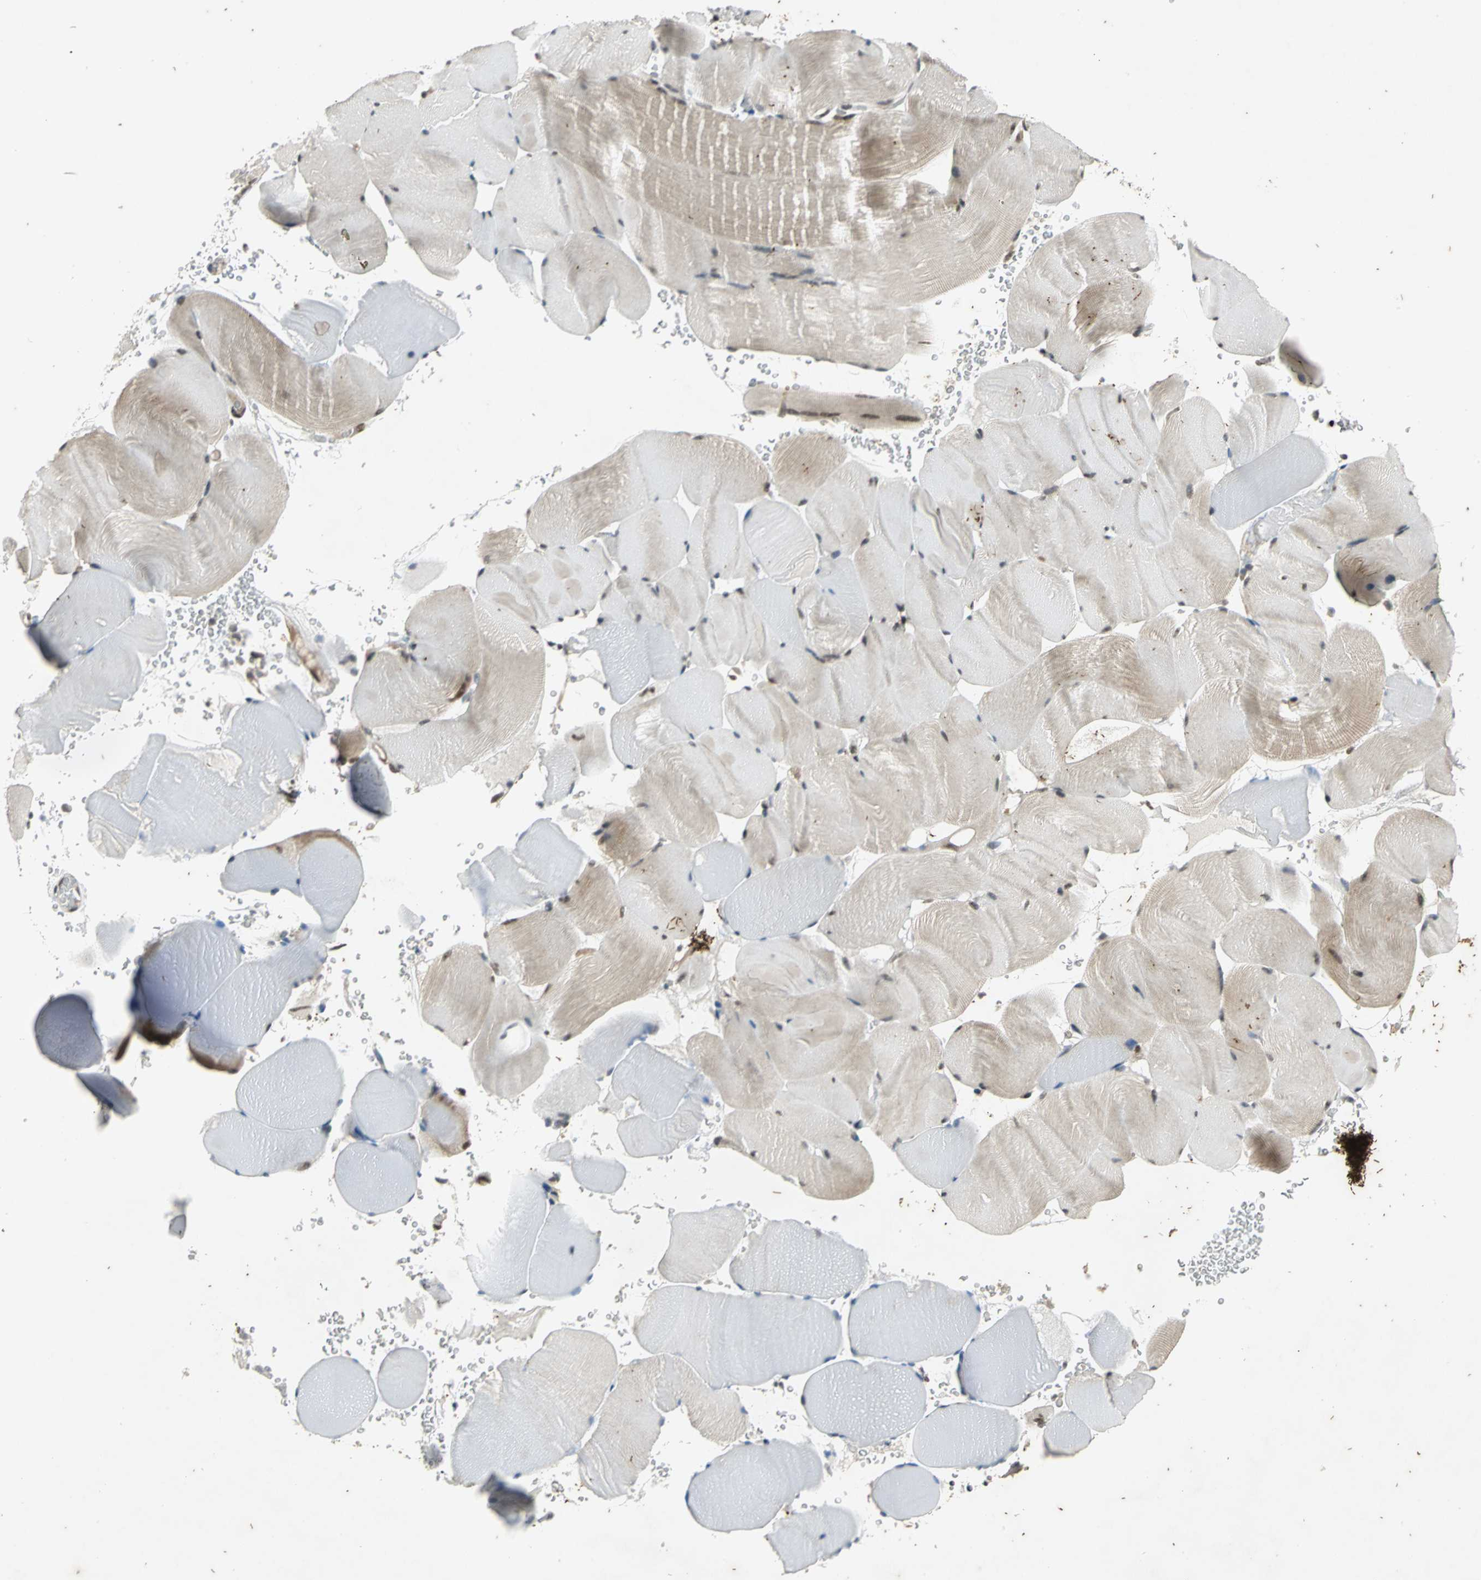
{"staining": {"intensity": "weak", "quantity": "25%-75%", "location": "cytoplasmic/membranous"}, "tissue": "skeletal muscle", "cell_type": "Myocytes", "image_type": "normal", "snomed": [{"axis": "morphology", "description": "Normal tissue, NOS"}, {"axis": "topography", "description": "Skeletal muscle"}], "caption": "Weak cytoplasmic/membranous staining for a protein is appreciated in about 25%-75% of myocytes of benign skeletal muscle using immunohistochemistry.", "gene": "NOTCH3", "patient": {"sex": "male", "age": 62}}